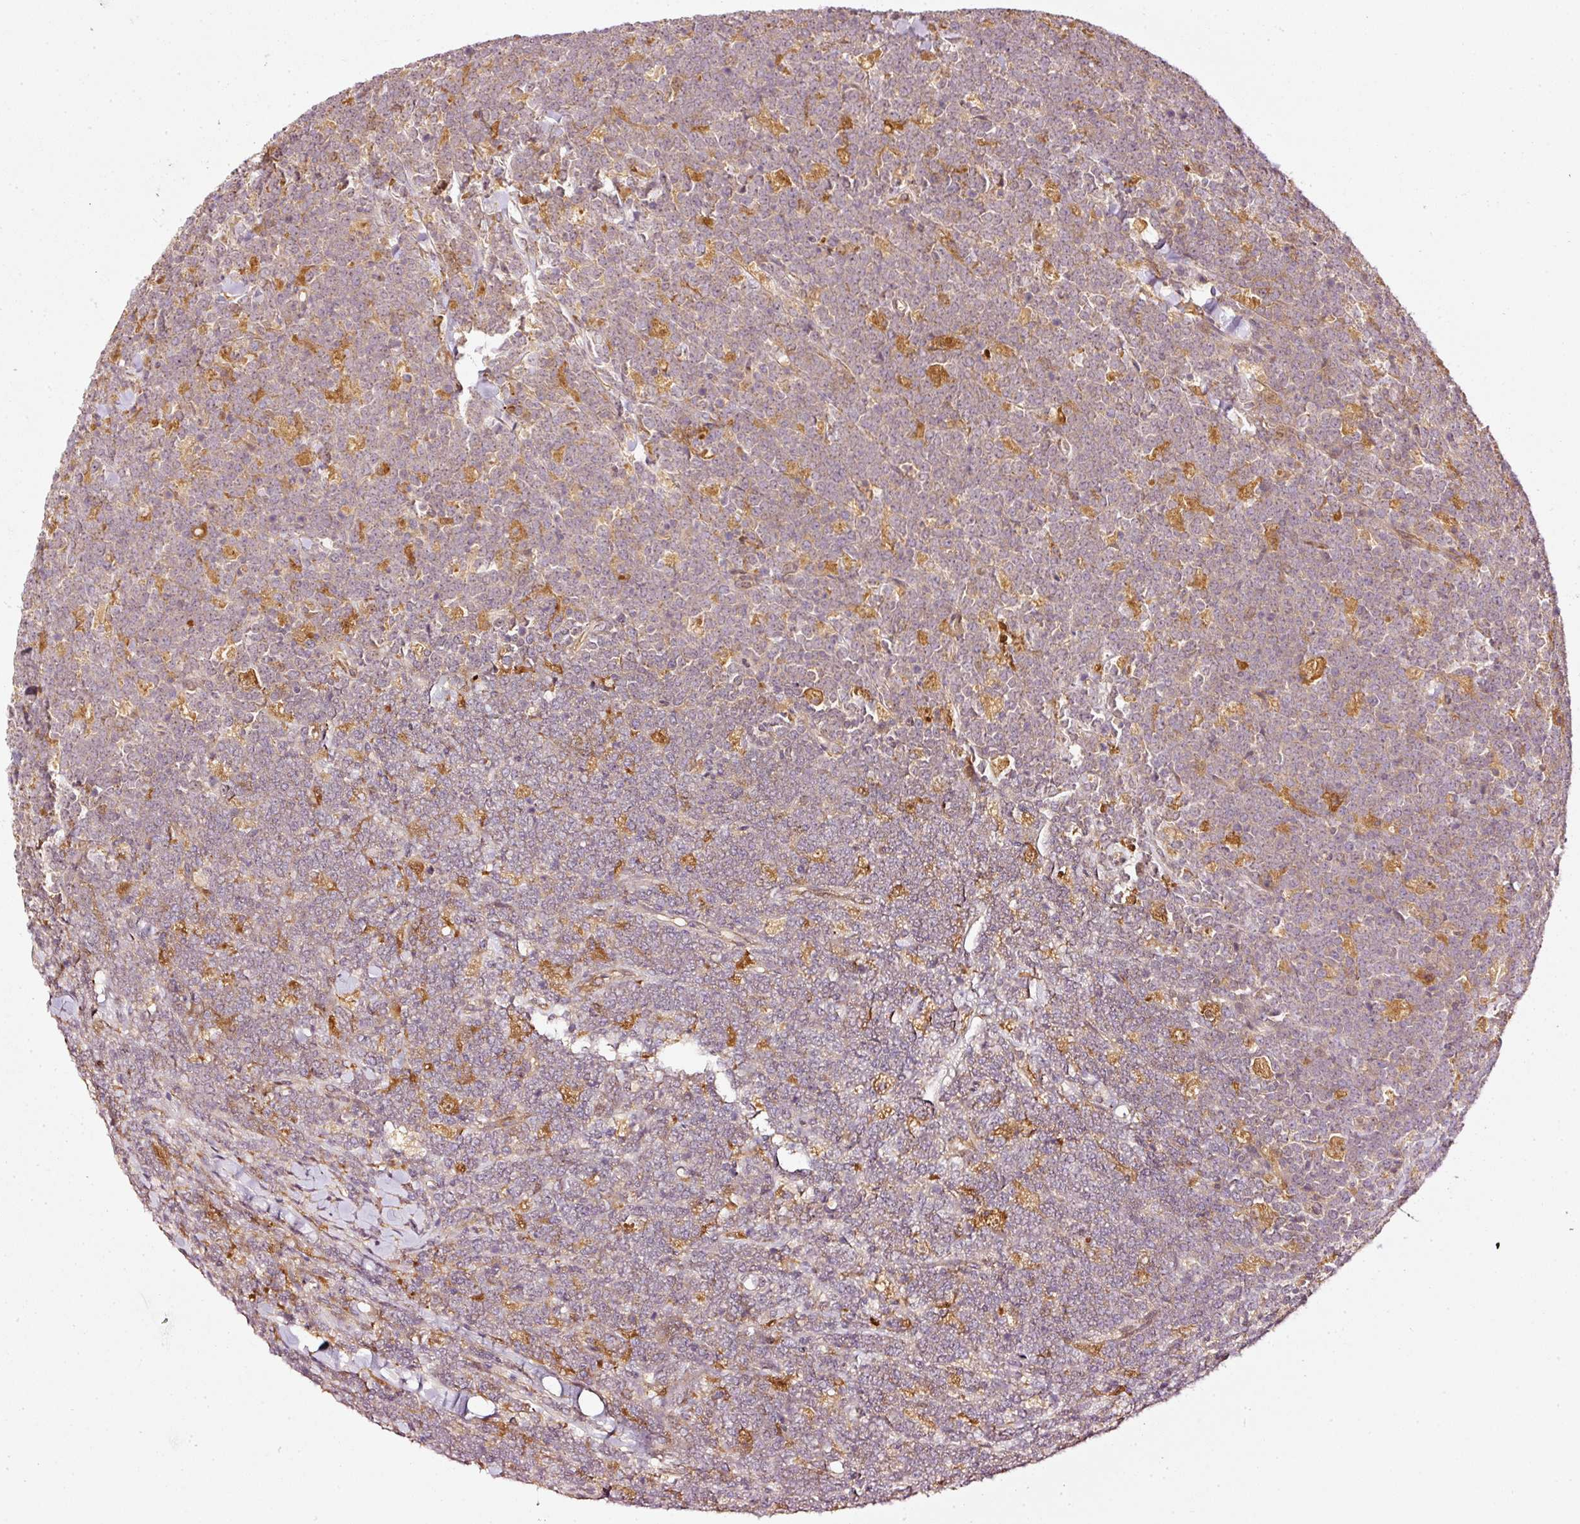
{"staining": {"intensity": "negative", "quantity": "none", "location": "none"}, "tissue": "lymphoma", "cell_type": "Tumor cells", "image_type": "cancer", "snomed": [{"axis": "morphology", "description": "Malignant lymphoma, non-Hodgkin's type, High grade"}, {"axis": "topography", "description": "Small intestine"}], "caption": "There is no significant expression in tumor cells of lymphoma. Nuclei are stained in blue.", "gene": "SERPING1", "patient": {"sex": "male", "age": 8}}